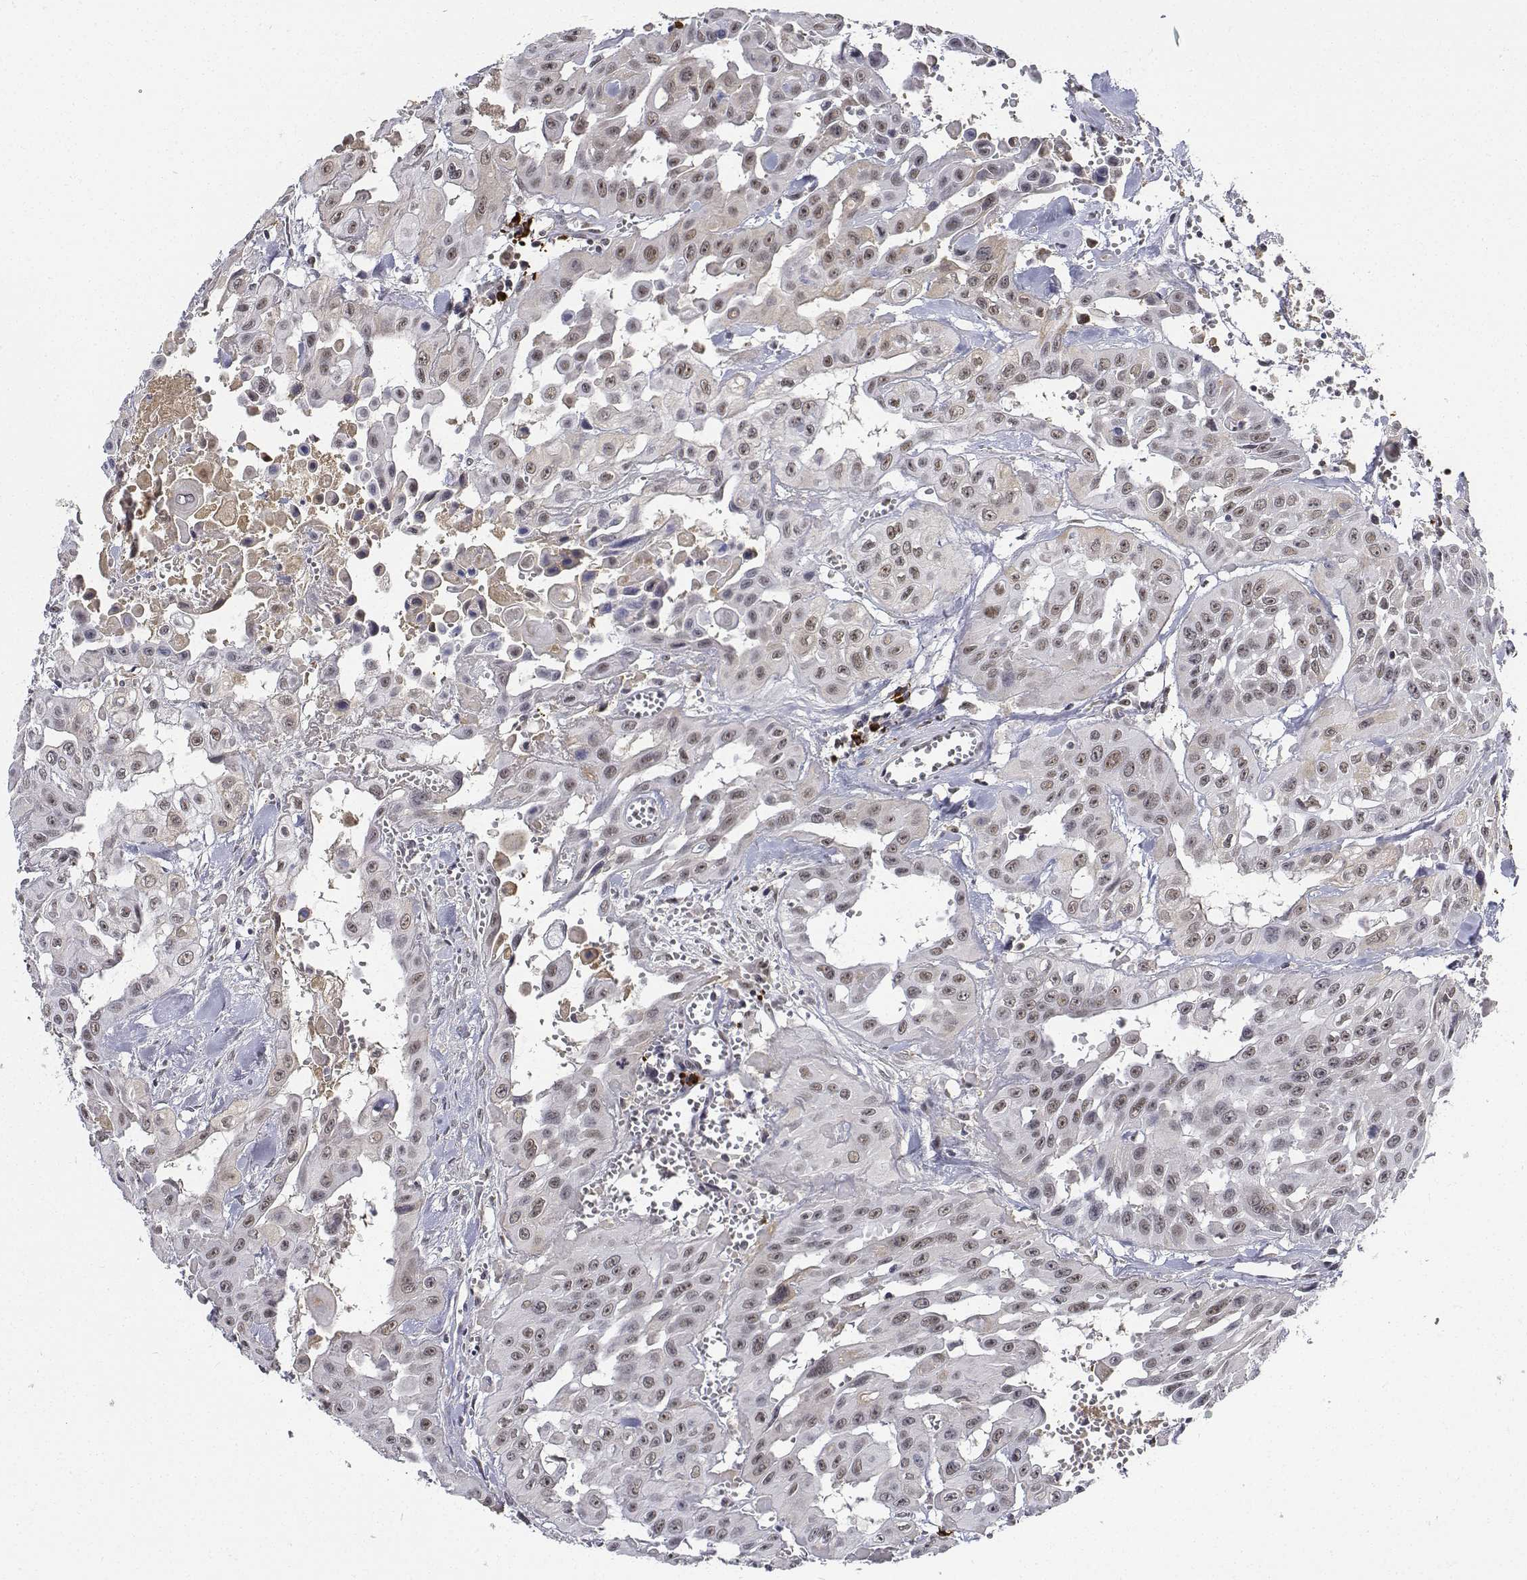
{"staining": {"intensity": "weak", "quantity": ">75%", "location": "nuclear"}, "tissue": "head and neck cancer", "cell_type": "Tumor cells", "image_type": "cancer", "snomed": [{"axis": "morphology", "description": "Adenocarcinoma, NOS"}, {"axis": "topography", "description": "Head-Neck"}], "caption": "A low amount of weak nuclear expression is identified in about >75% of tumor cells in head and neck adenocarcinoma tissue. Immunohistochemistry stains the protein of interest in brown and the nuclei are stained blue.", "gene": "ATRX", "patient": {"sex": "male", "age": 73}}